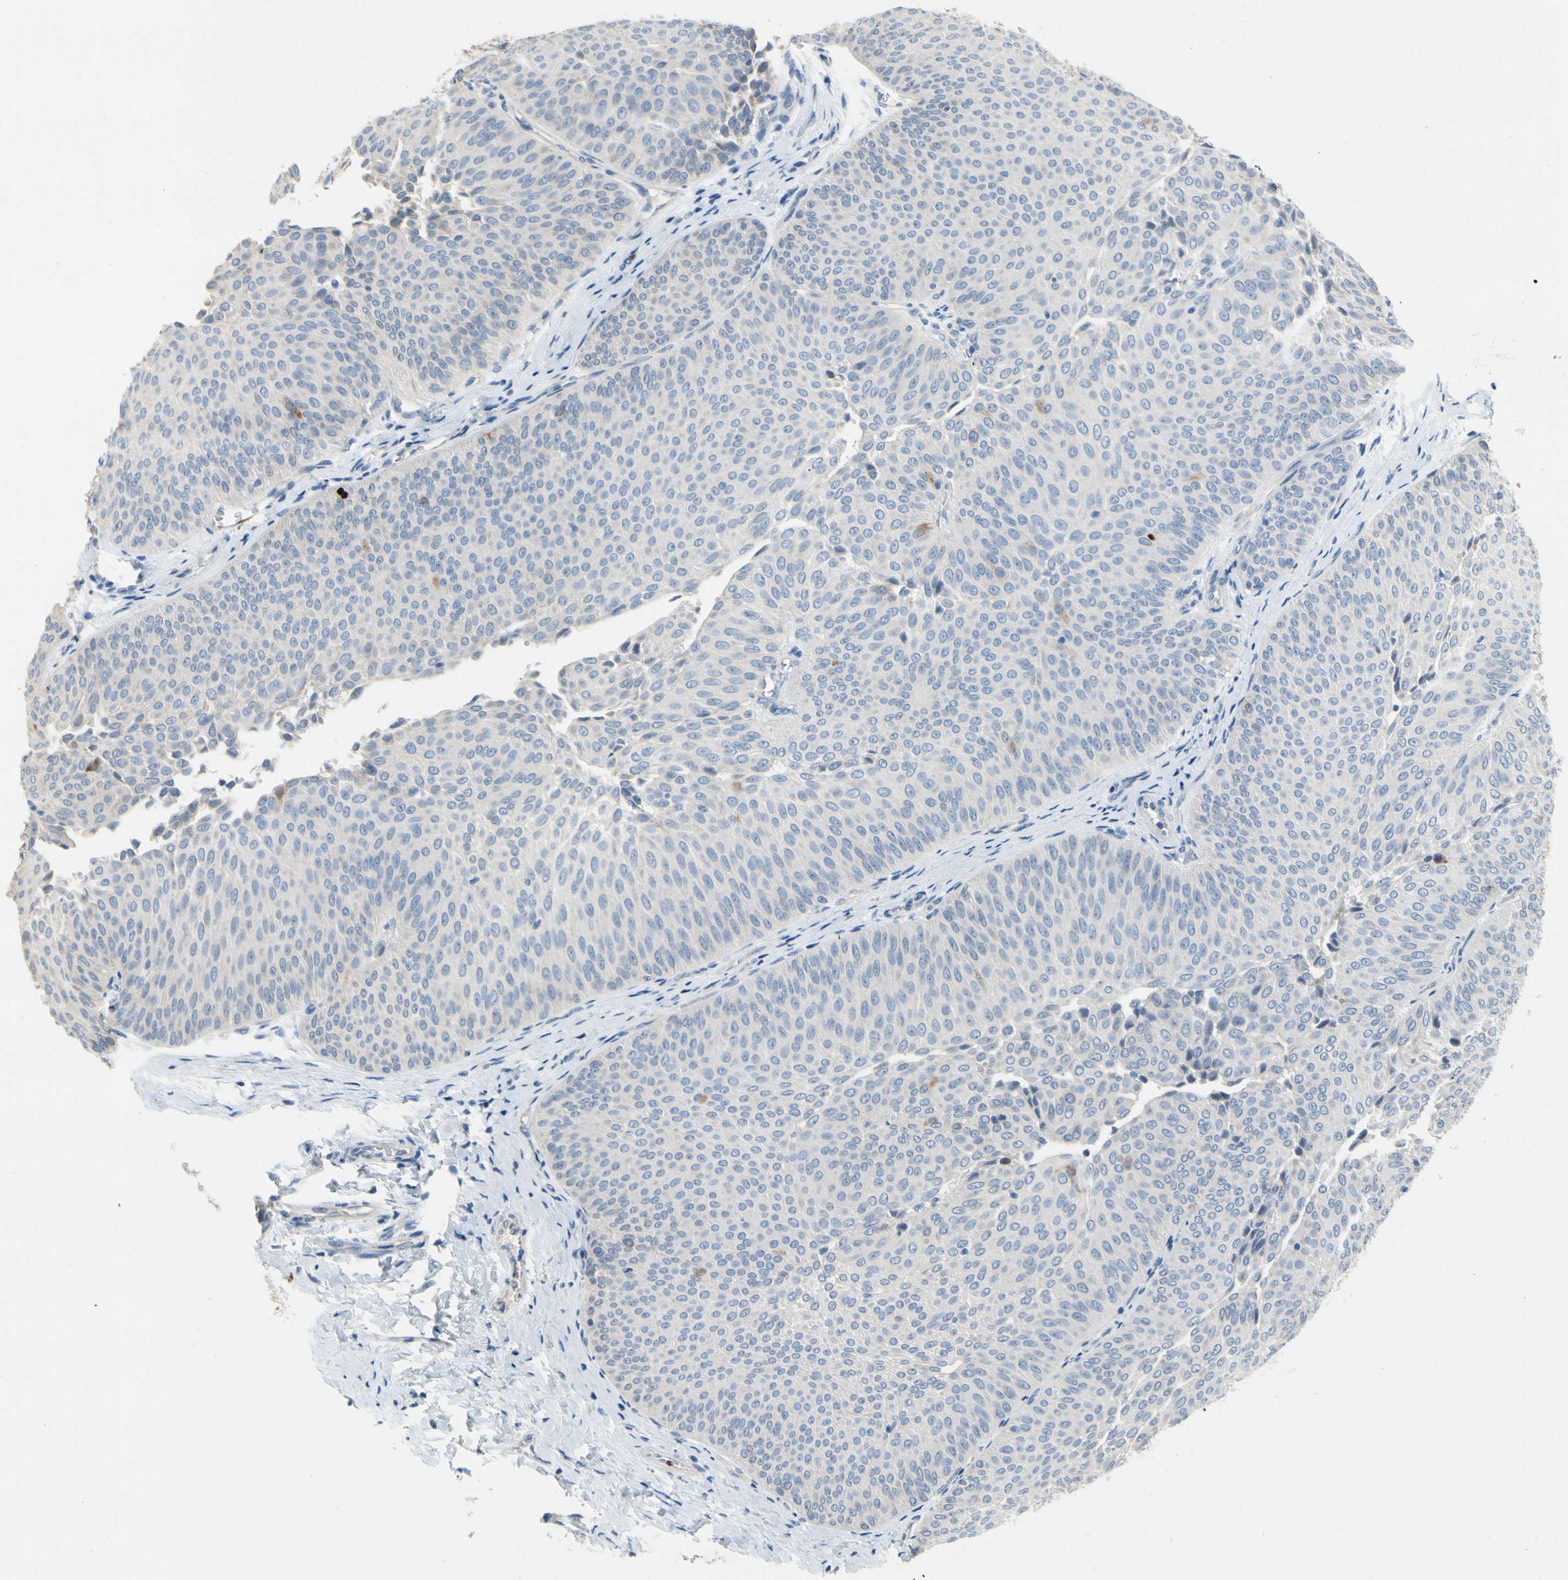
{"staining": {"intensity": "moderate", "quantity": "<25%", "location": "cytoplasmic/membranous"}, "tissue": "urothelial cancer", "cell_type": "Tumor cells", "image_type": "cancer", "snomed": [{"axis": "morphology", "description": "Urothelial carcinoma, Low grade"}, {"axis": "topography", "description": "Urinary bladder"}], "caption": "Low-grade urothelial carcinoma stained with immunohistochemistry exhibits moderate cytoplasmic/membranous expression in about <25% of tumor cells. Using DAB (brown) and hematoxylin (blue) stains, captured at high magnification using brightfield microscopy.", "gene": "CKAP2", "patient": {"sex": "female", "age": 60}}